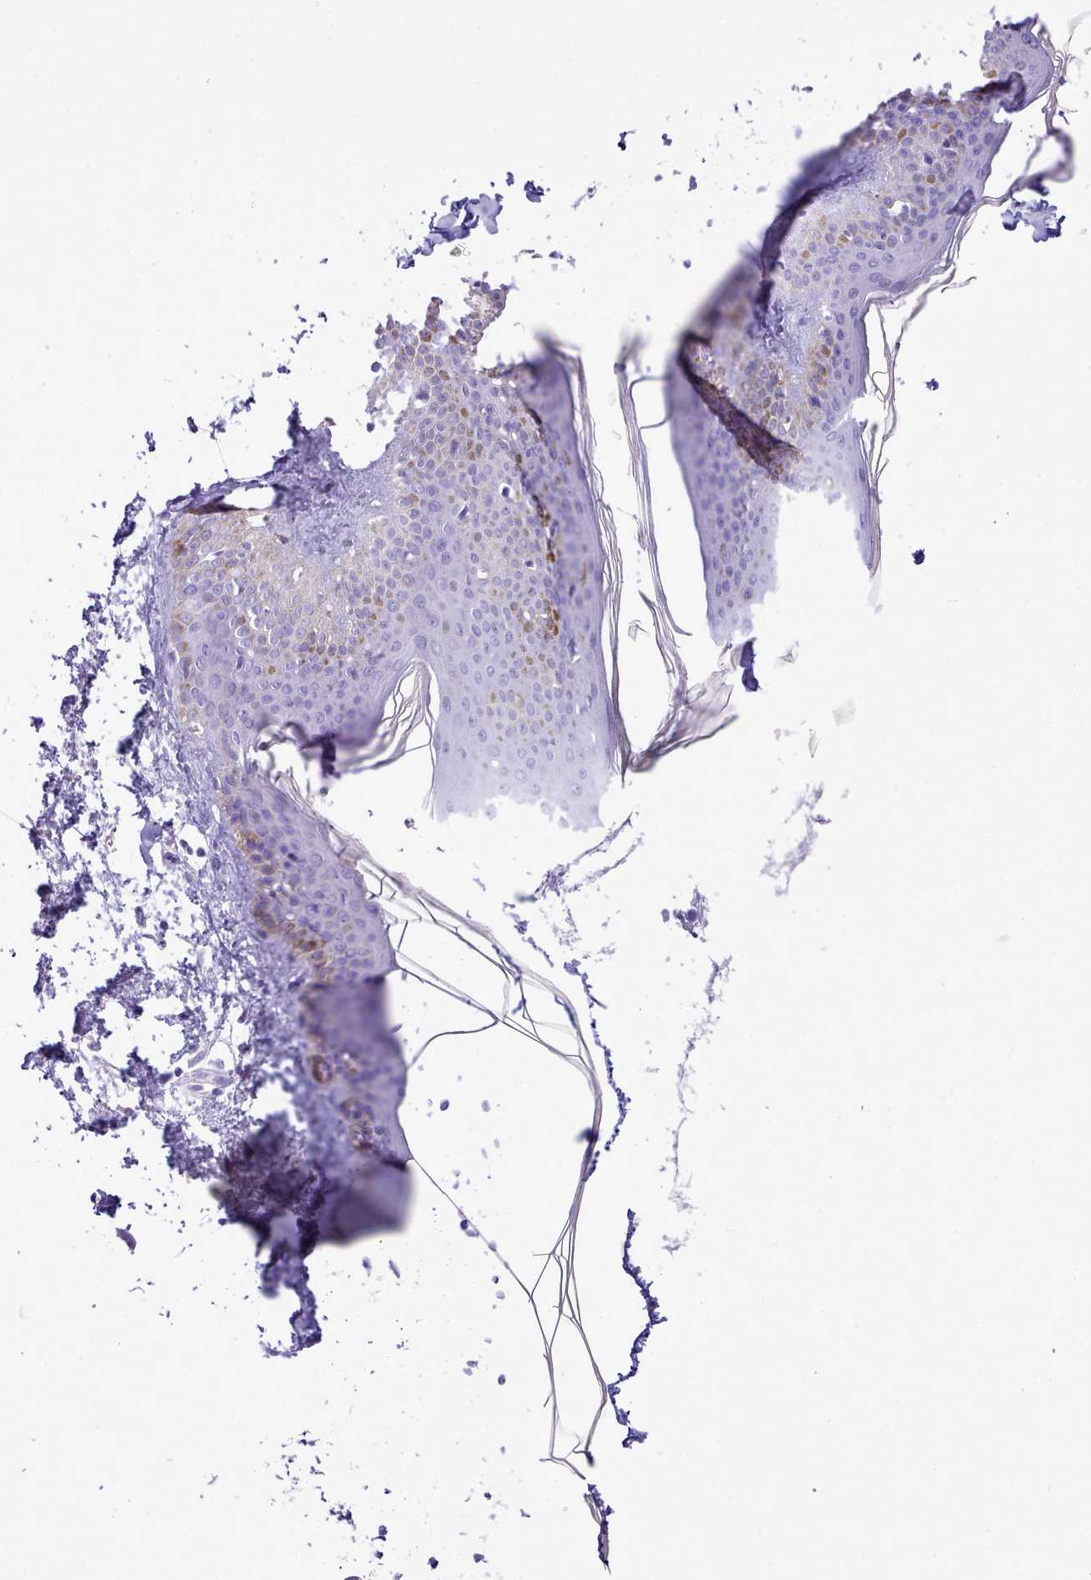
{"staining": {"intensity": "negative", "quantity": "none", "location": "none"}, "tissue": "skin", "cell_type": "Fibroblasts", "image_type": "normal", "snomed": [{"axis": "morphology", "description": "Normal tissue, NOS"}, {"axis": "topography", "description": "Skin"}], "caption": "Photomicrograph shows no significant protein expression in fibroblasts of normal skin. The staining was performed using DAB to visualize the protein expression in brown, while the nuclei were stained in blue with hematoxylin (Magnification: 20x).", "gene": "LRRC37A2", "patient": {"sex": "female", "age": 58}}